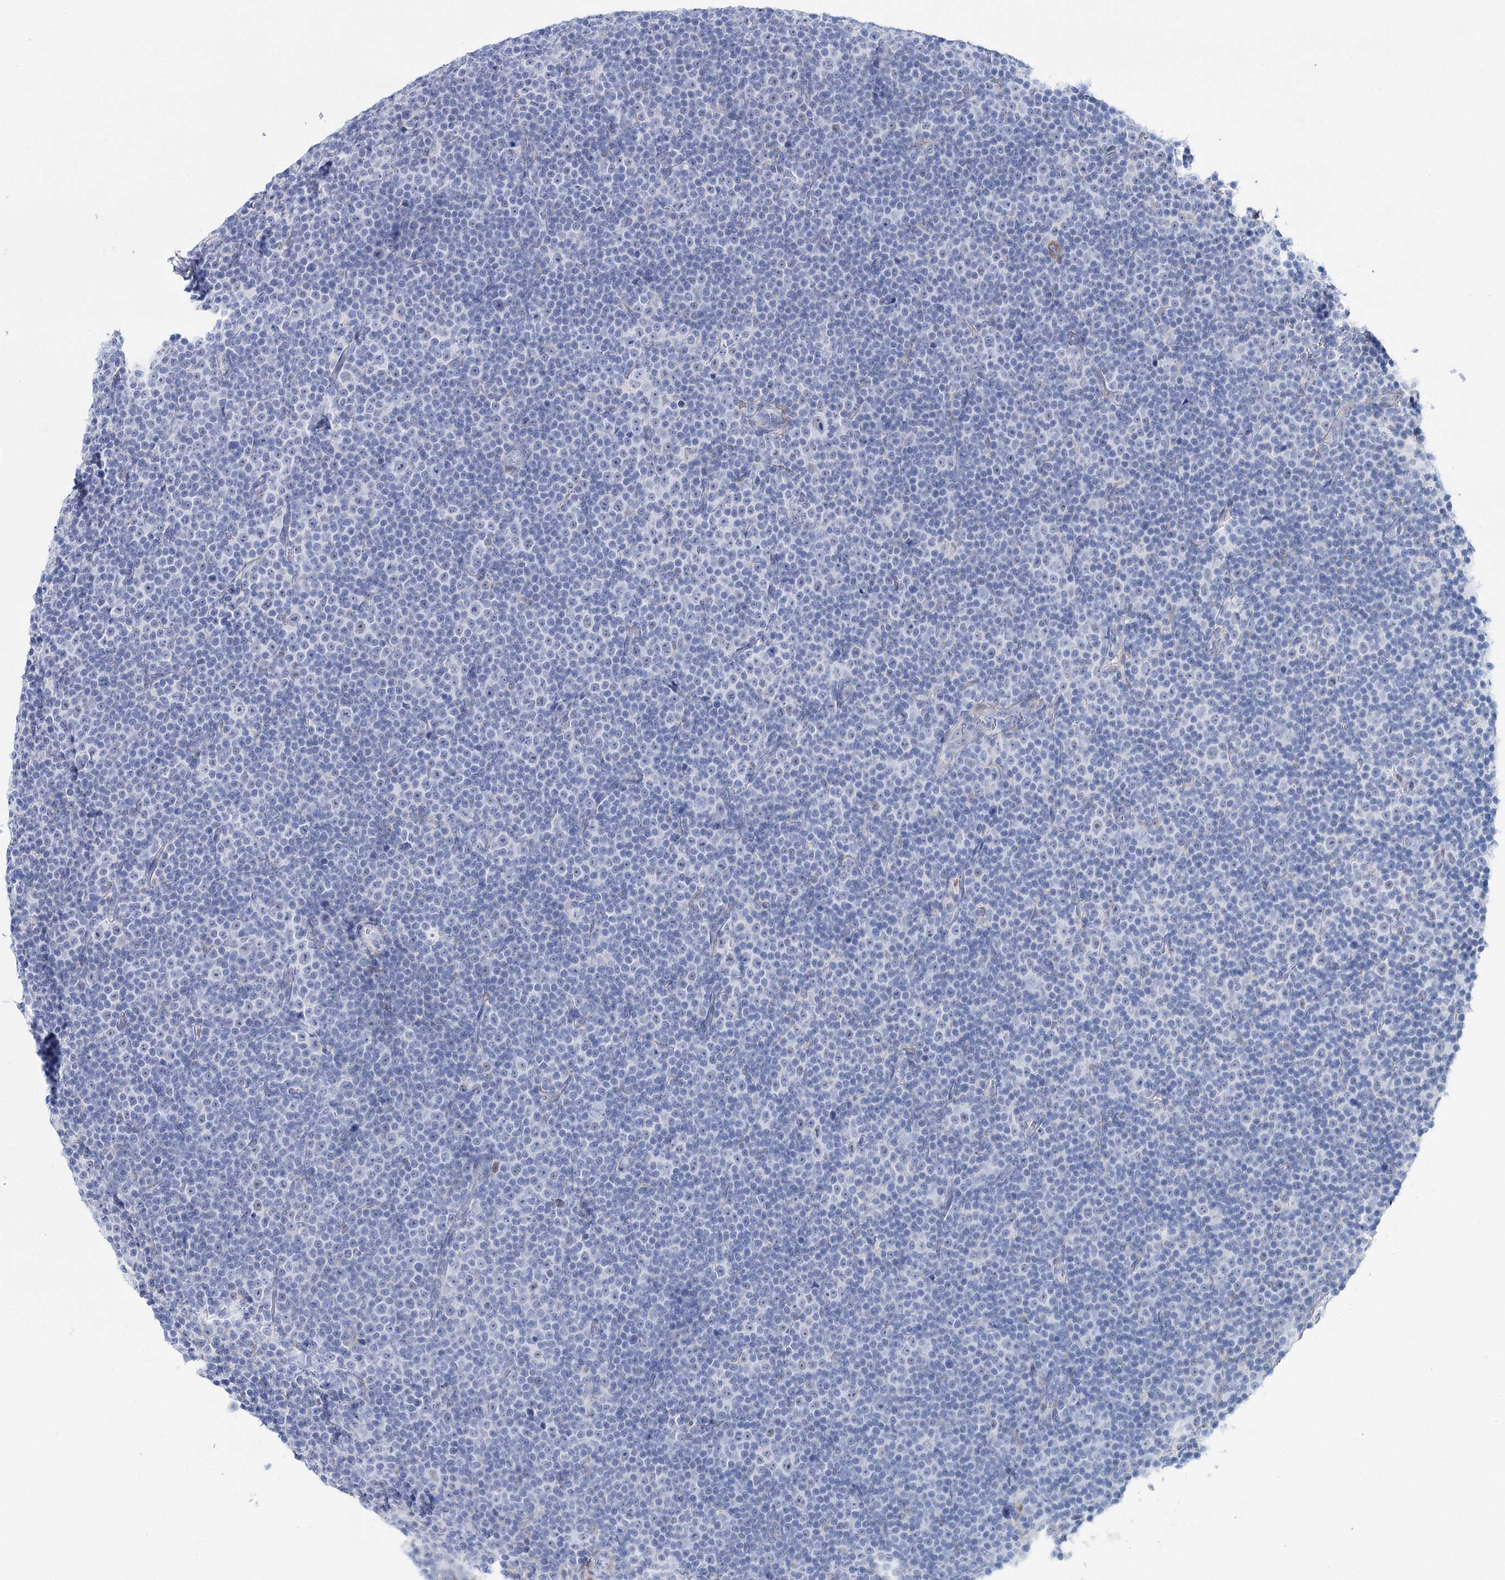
{"staining": {"intensity": "negative", "quantity": "none", "location": "none"}, "tissue": "lymphoma", "cell_type": "Tumor cells", "image_type": "cancer", "snomed": [{"axis": "morphology", "description": "Malignant lymphoma, non-Hodgkin's type, Low grade"}, {"axis": "topography", "description": "Lymph node"}], "caption": "Malignant lymphoma, non-Hodgkin's type (low-grade) stained for a protein using immunohistochemistry (IHC) shows no staining tumor cells.", "gene": "UGDH", "patient": {"sex": "female", "age": 67}}